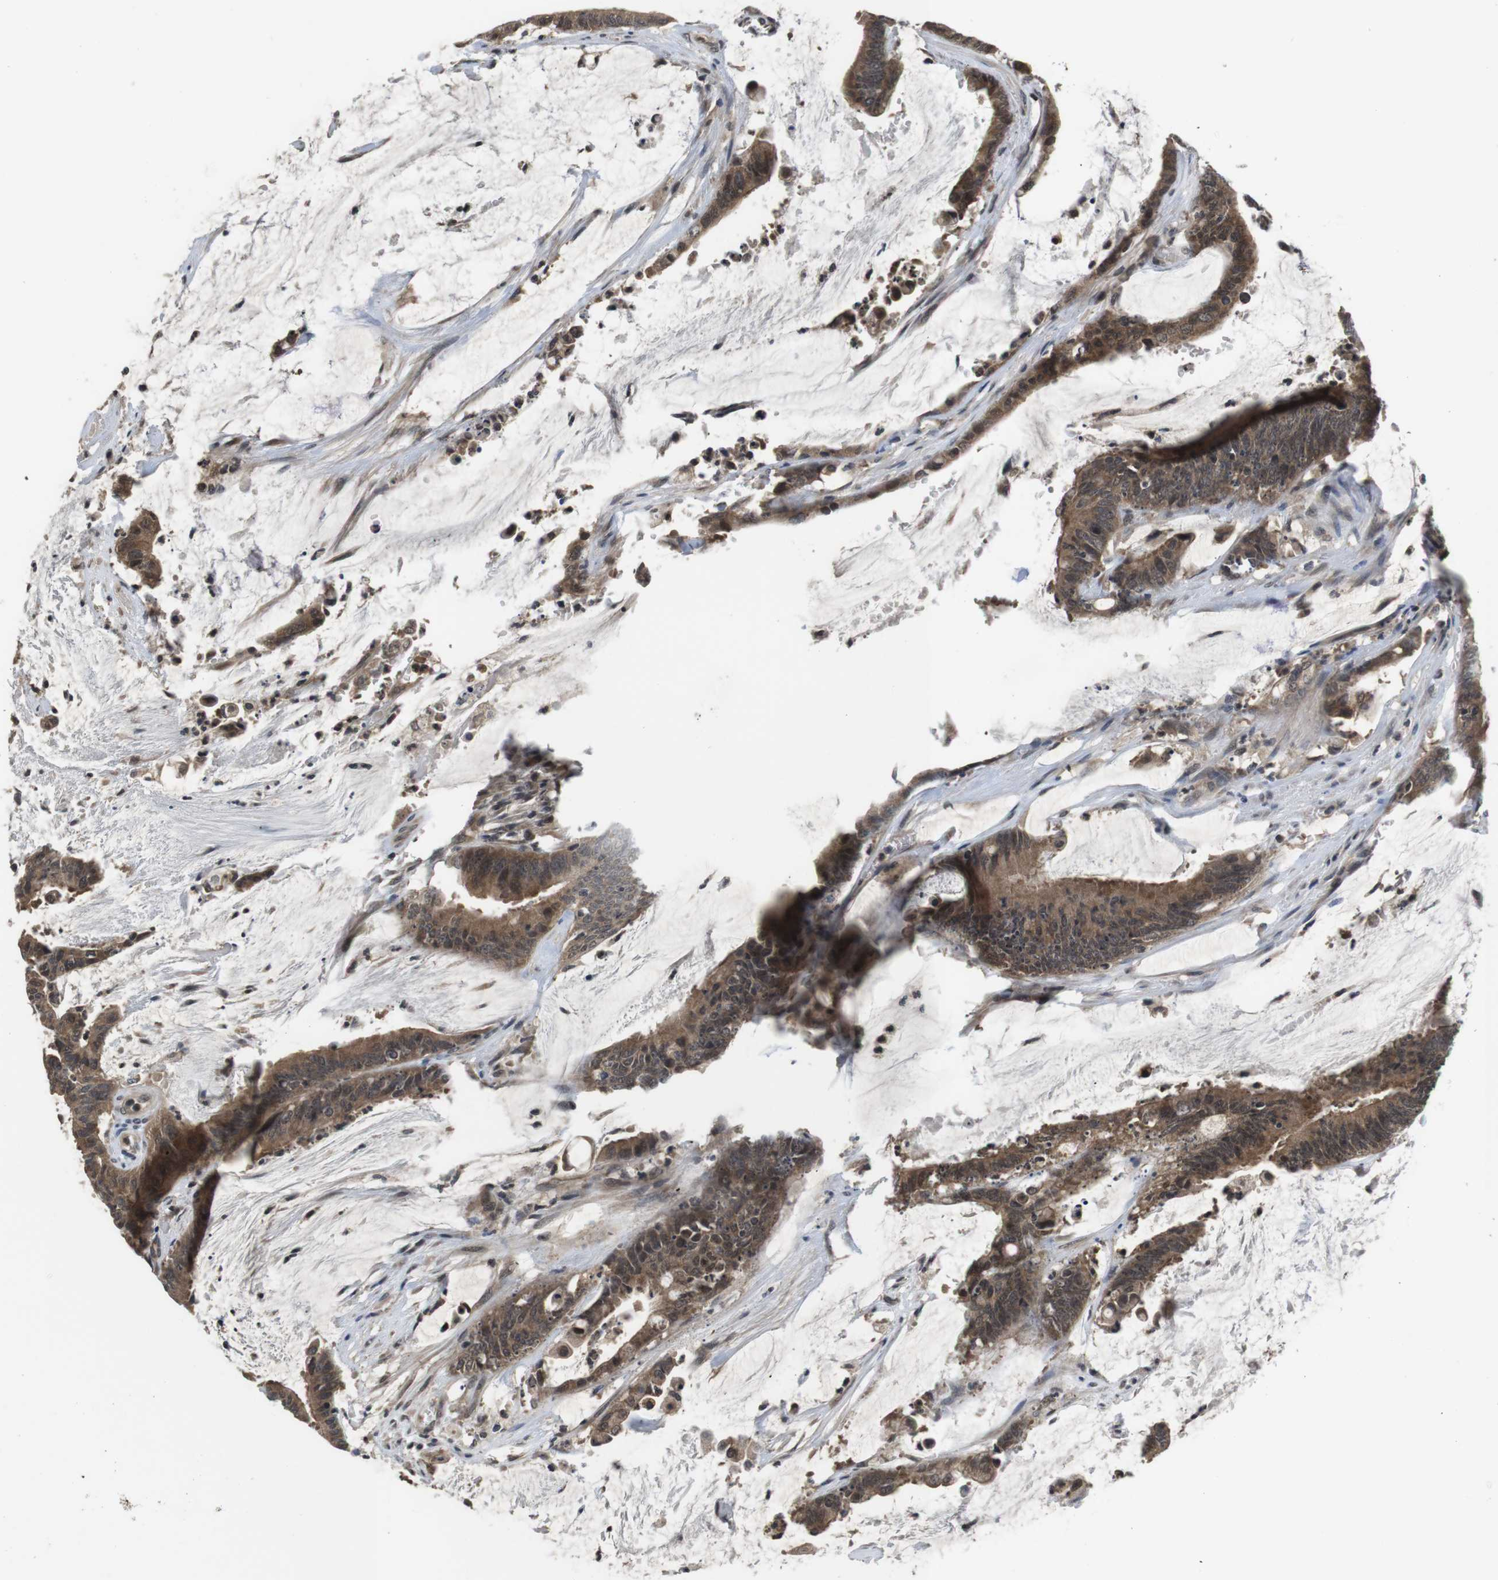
{"staining": {"intensity": "moderate", "quantity": ">75%", "location": "cytoplasmic/membranous"}, "tissue": "colorectal cancer", "cell_type": "Tumor cells", "image_type": "cancer", "snomed": [{"axis": "morphology", "description": "Adenocarcinoma, NOS"}, {"axis": "topography", "description": "Rectum"}], "caption": "Brown immunohistochemical staining in human colorectal cancer (adenocarcinoma) exhibits moderate cytoplasmic/membranous staining in about >75% of tumor cells.", "gene": "FADD", "patient": {"sex": "female", "age": 66}}